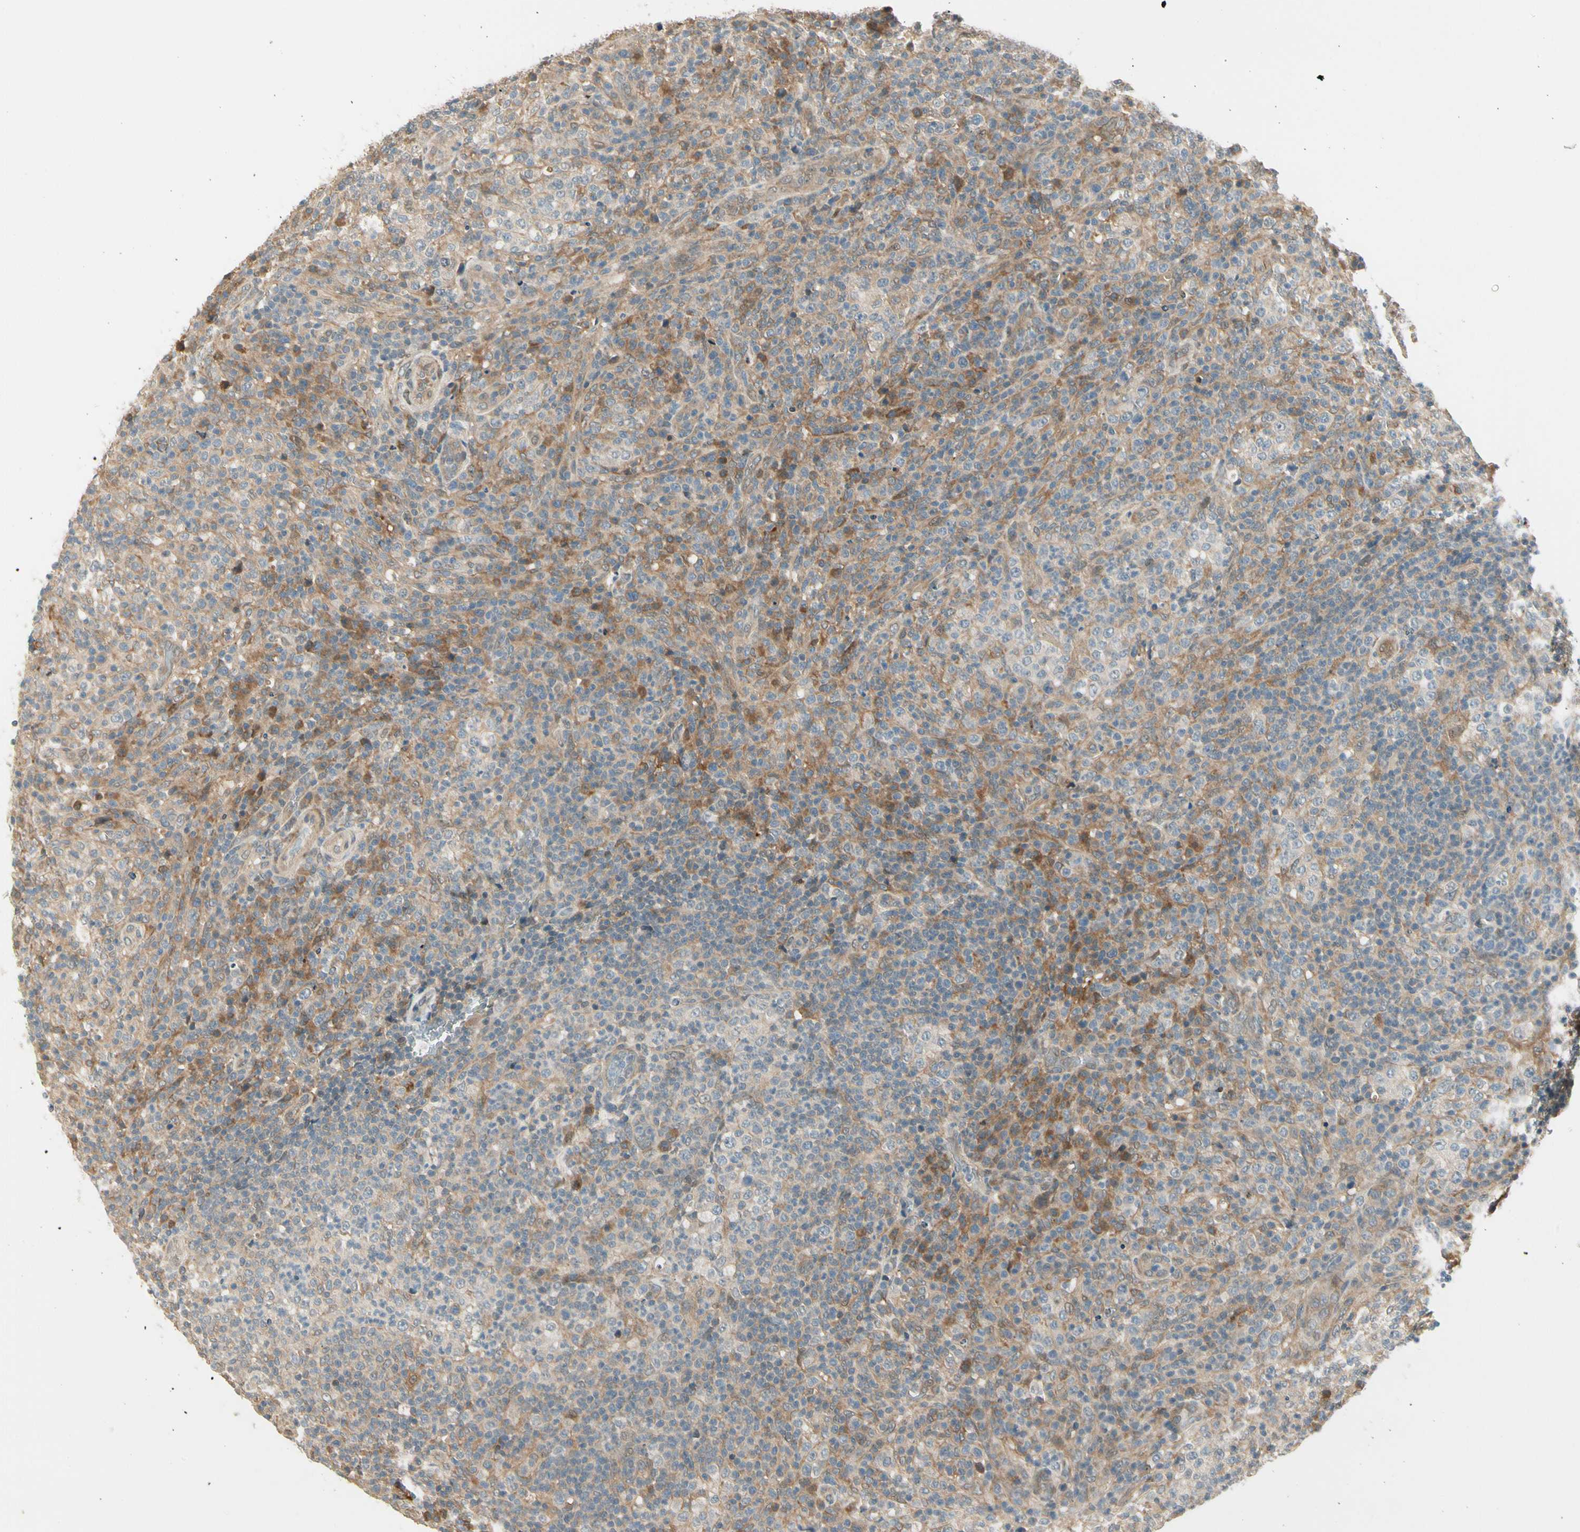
{"staining": {"intensity": "moderate", "quantity": "<25%", "location": "cytoplasmic/membranous"}, "tissue": "lymphoma", "cell_type": "Tumor cells", "image_type": "cancer", "snomed": [{"axis": "morphology", "description": "Malignant lymphoma, non-Hodgkin's type, High grade"}, {"axis": "topography", "description": "Lymph node"}], "caption": "Protein expression analysis of lymphoma demonstrates moderate cytoplasmic/membranous expression in approximately <25% of tumor cells. The staining is performed using DAB (3,3'-diaminobenzidine) brown chromogen to label protein expression. The nuclei are counter-stained blue using hematoxylin.", "gene": "EPHB3", "patient": {"sex": "female", "age": 76}}